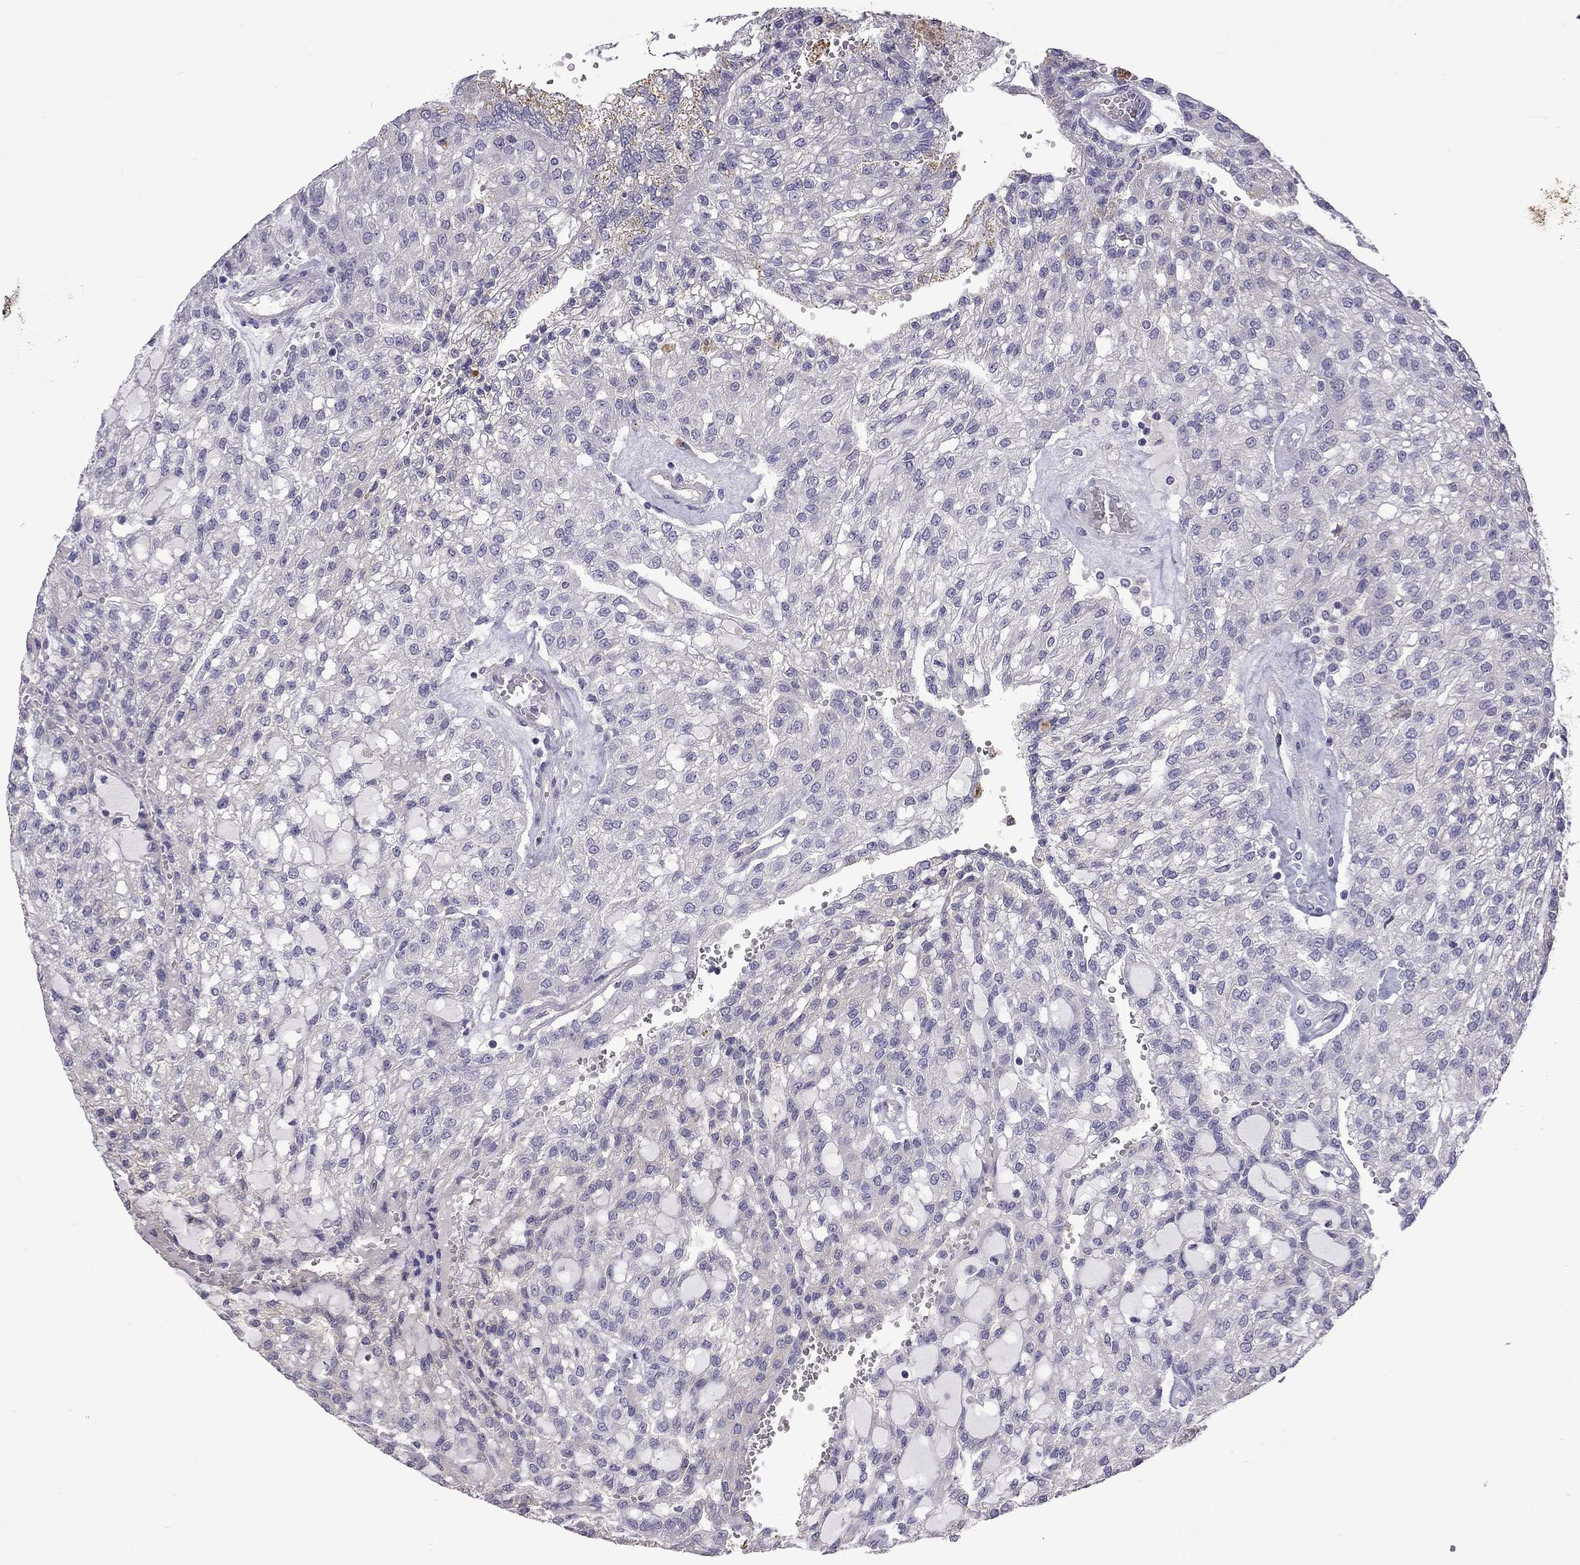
{"staining": {"intensity": "negative", "quantity": "none", "location": "none"}, "tissue": "renal cancer", "cell_type": "Tumor cells", "image_type": "cancer", "snomed": [{"axis": "morphology", "description": "Adenocarcinoma, NOS"}, {"axis": "topography", "description": "Kidney"}], "caption": "A high-resolution micrograph shows immunohistochemistry (IHC) staining of renal cancer (adenocarcinoma), which exhibits no significant expression in tumor cells.", "gene": "FEZ1", "patient": {"sex": "male", "age": 63}}